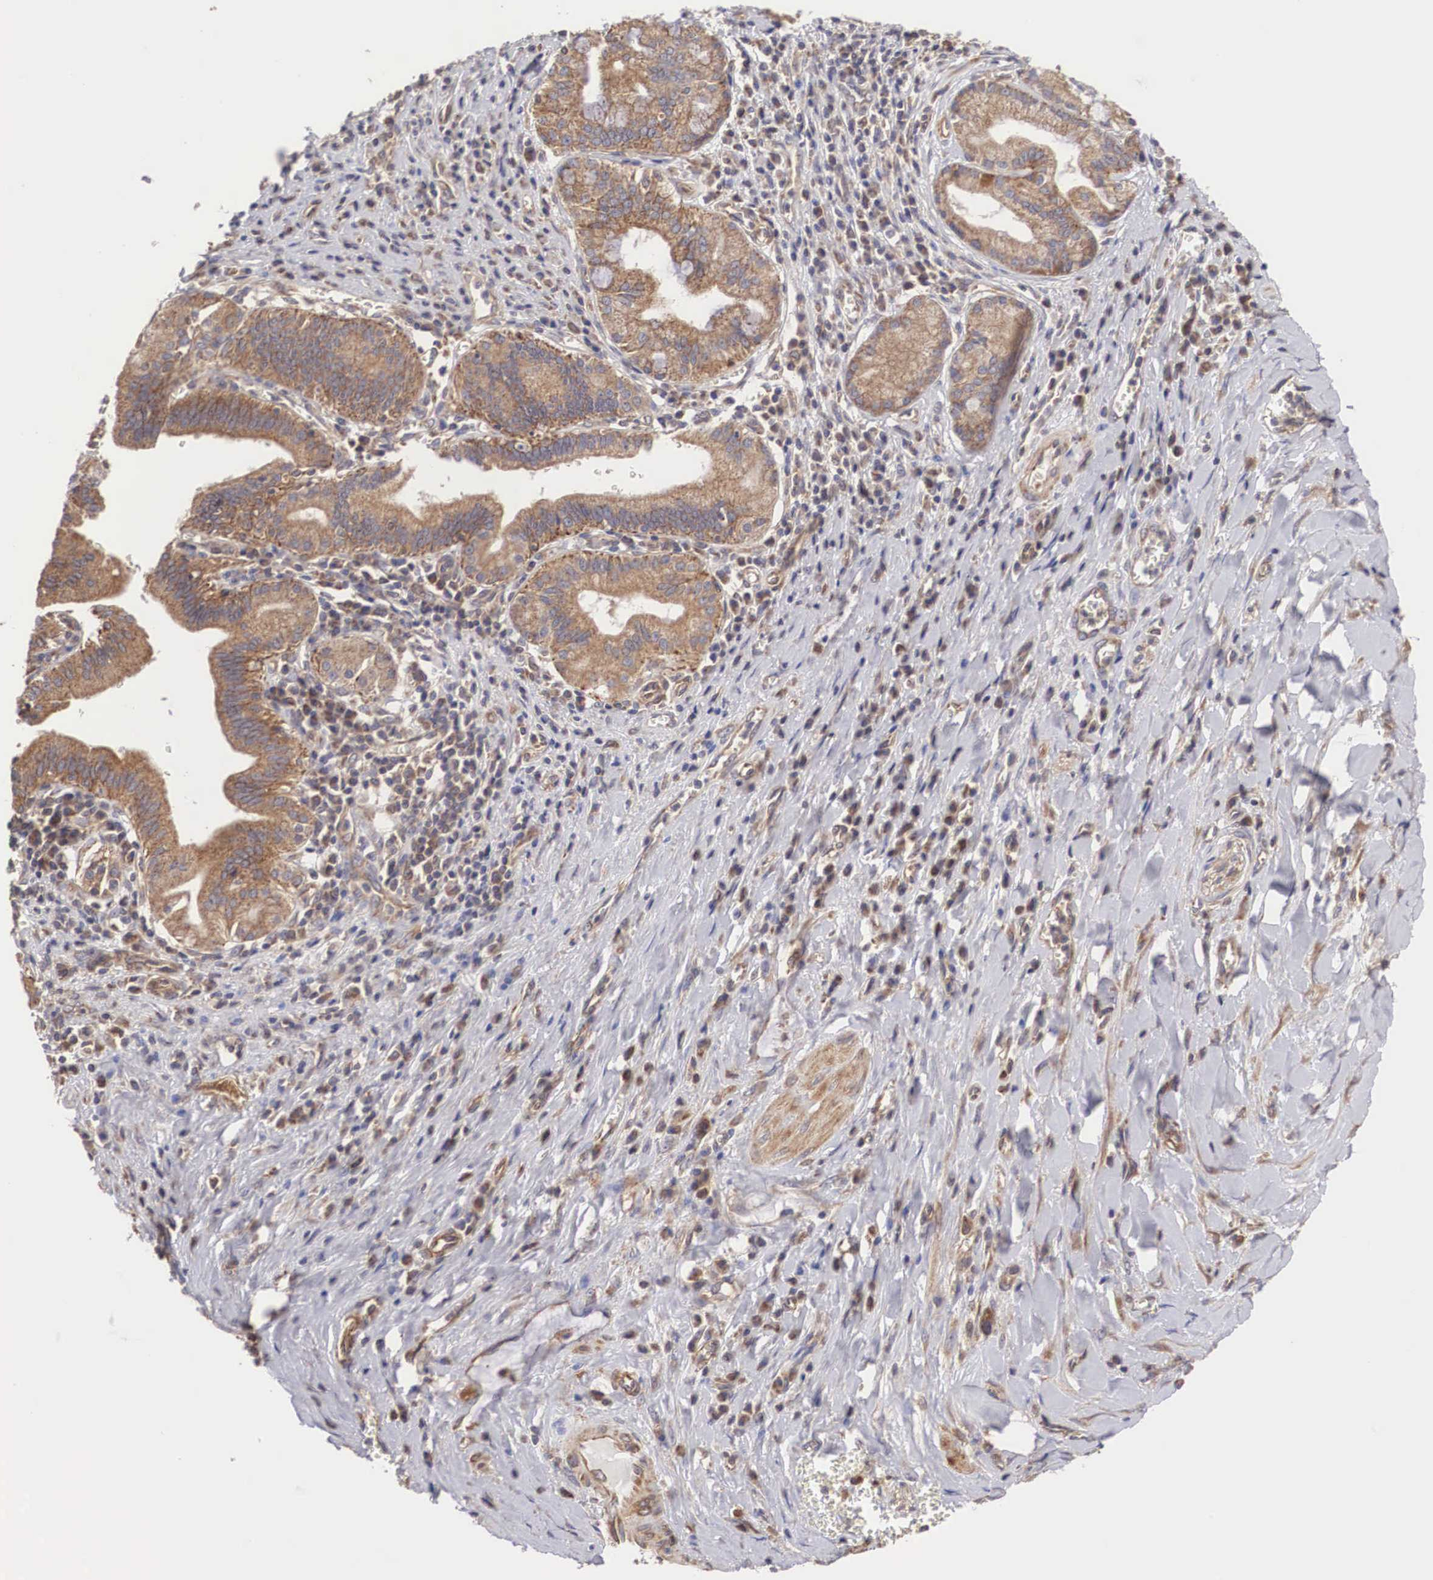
{"staining": {"intensity": "moderate", "quantity": ">75%", "location": "cytoplasmic/membranous"}, "tissue": "pancreatic cancer", "cell_type": "Tumor cells", "image_type": "cancer", "snomed": [{"axis": "morphology", "description": "Adenocarcinoma, NOS"}, {"axis": "topography", "description": "Pancreas"}], "caption": "Moderate cytoplasmic/membranous positivity is present in about >75% of tumor cells in pancreatic cancer (adenocarcinoma).", "gene": "DHRS1", "patient": {"sex": "male", "age": 69}}